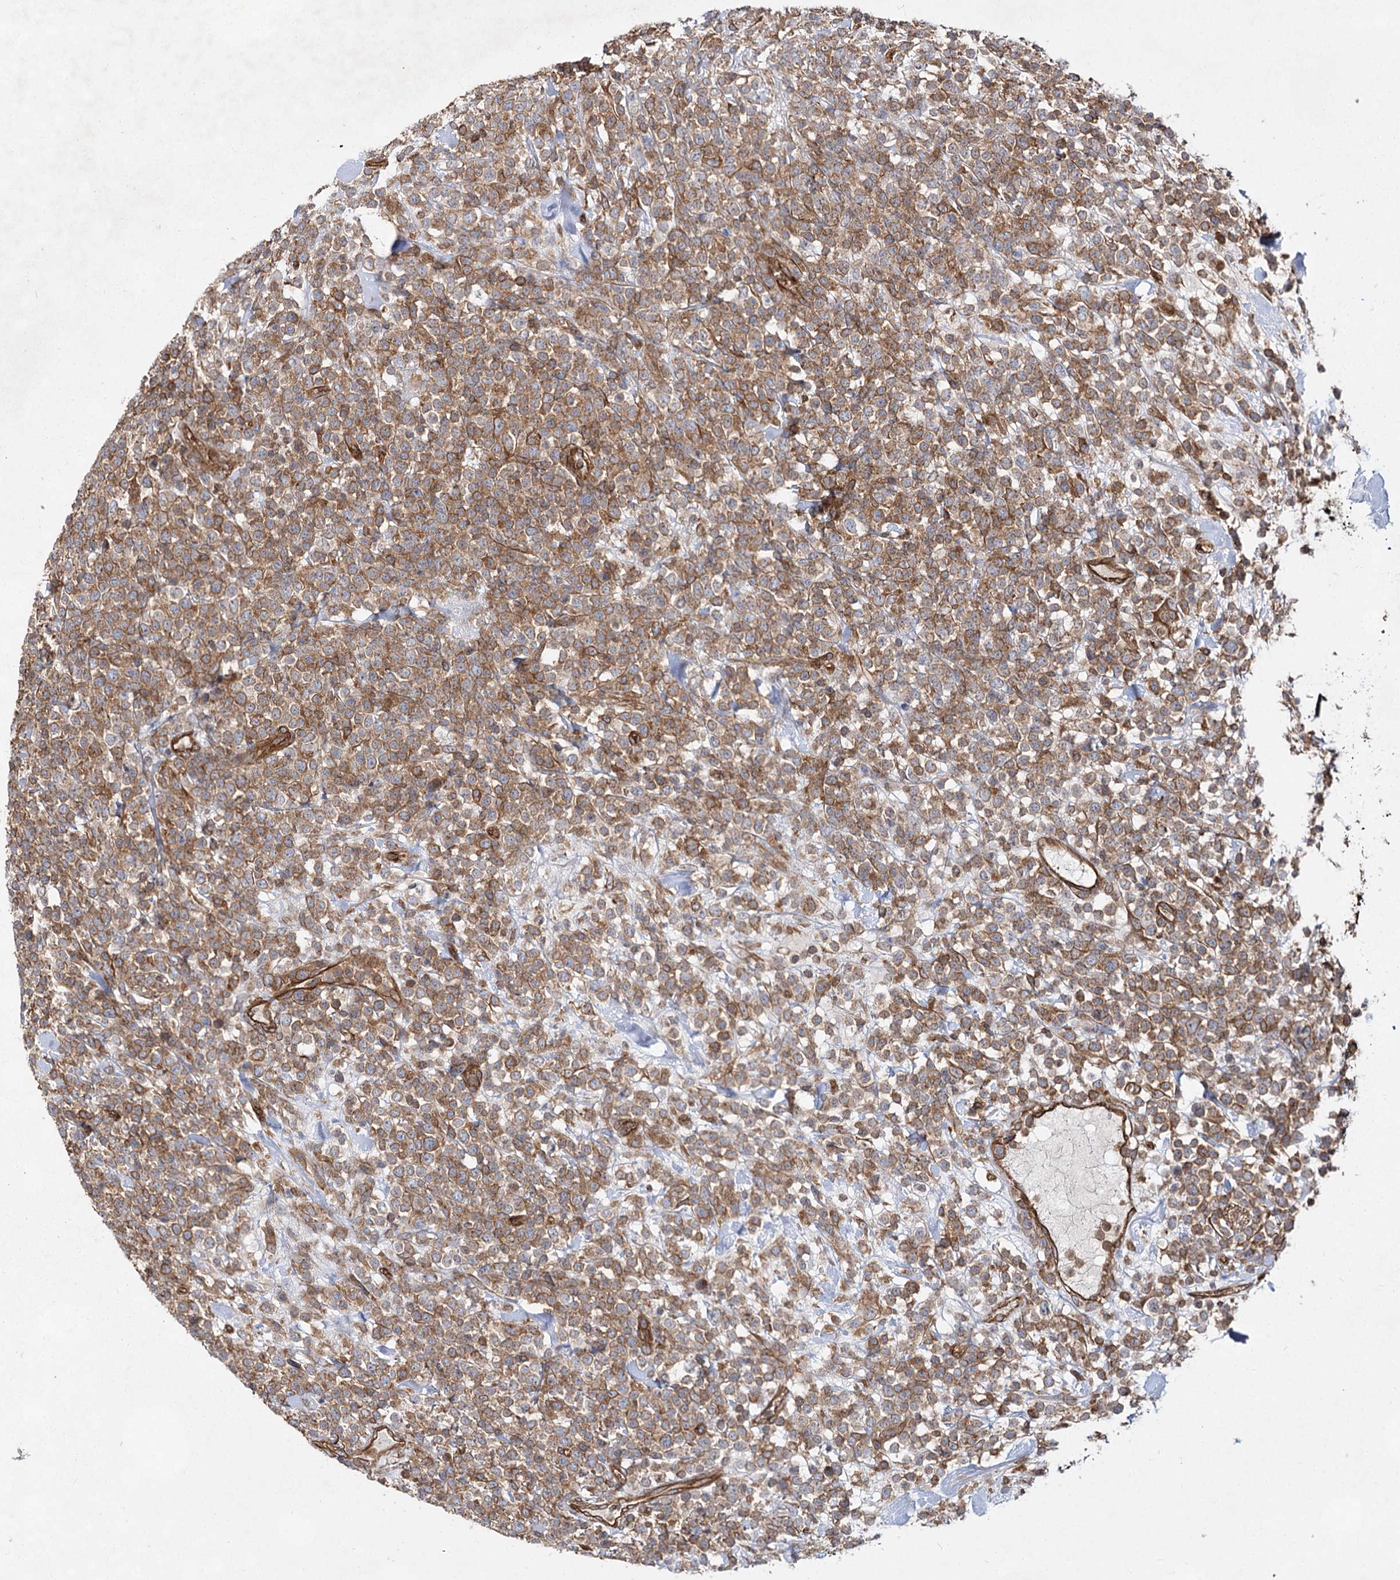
{"staining": {"intensity": "moderate", "quantity": ">75%", "location": "cytoplasmic/membranous"}, "tissue": "lymphoma", "cell_type": "Tumor cells", "image_type": "cancer", "snomed": [{"axis": "morphology", "description": "Malignant lymphoma, non-Hodgkin's type, High grade"}, {"axis": "topography", "description": "Colon"}], "caption": "Moderate cytoplasmic/membranous positivity is present in about >75% of tumor cells in lymphoma.", "gene": "IQSEC1", "patient": {"sex": "female", "age": 53}}